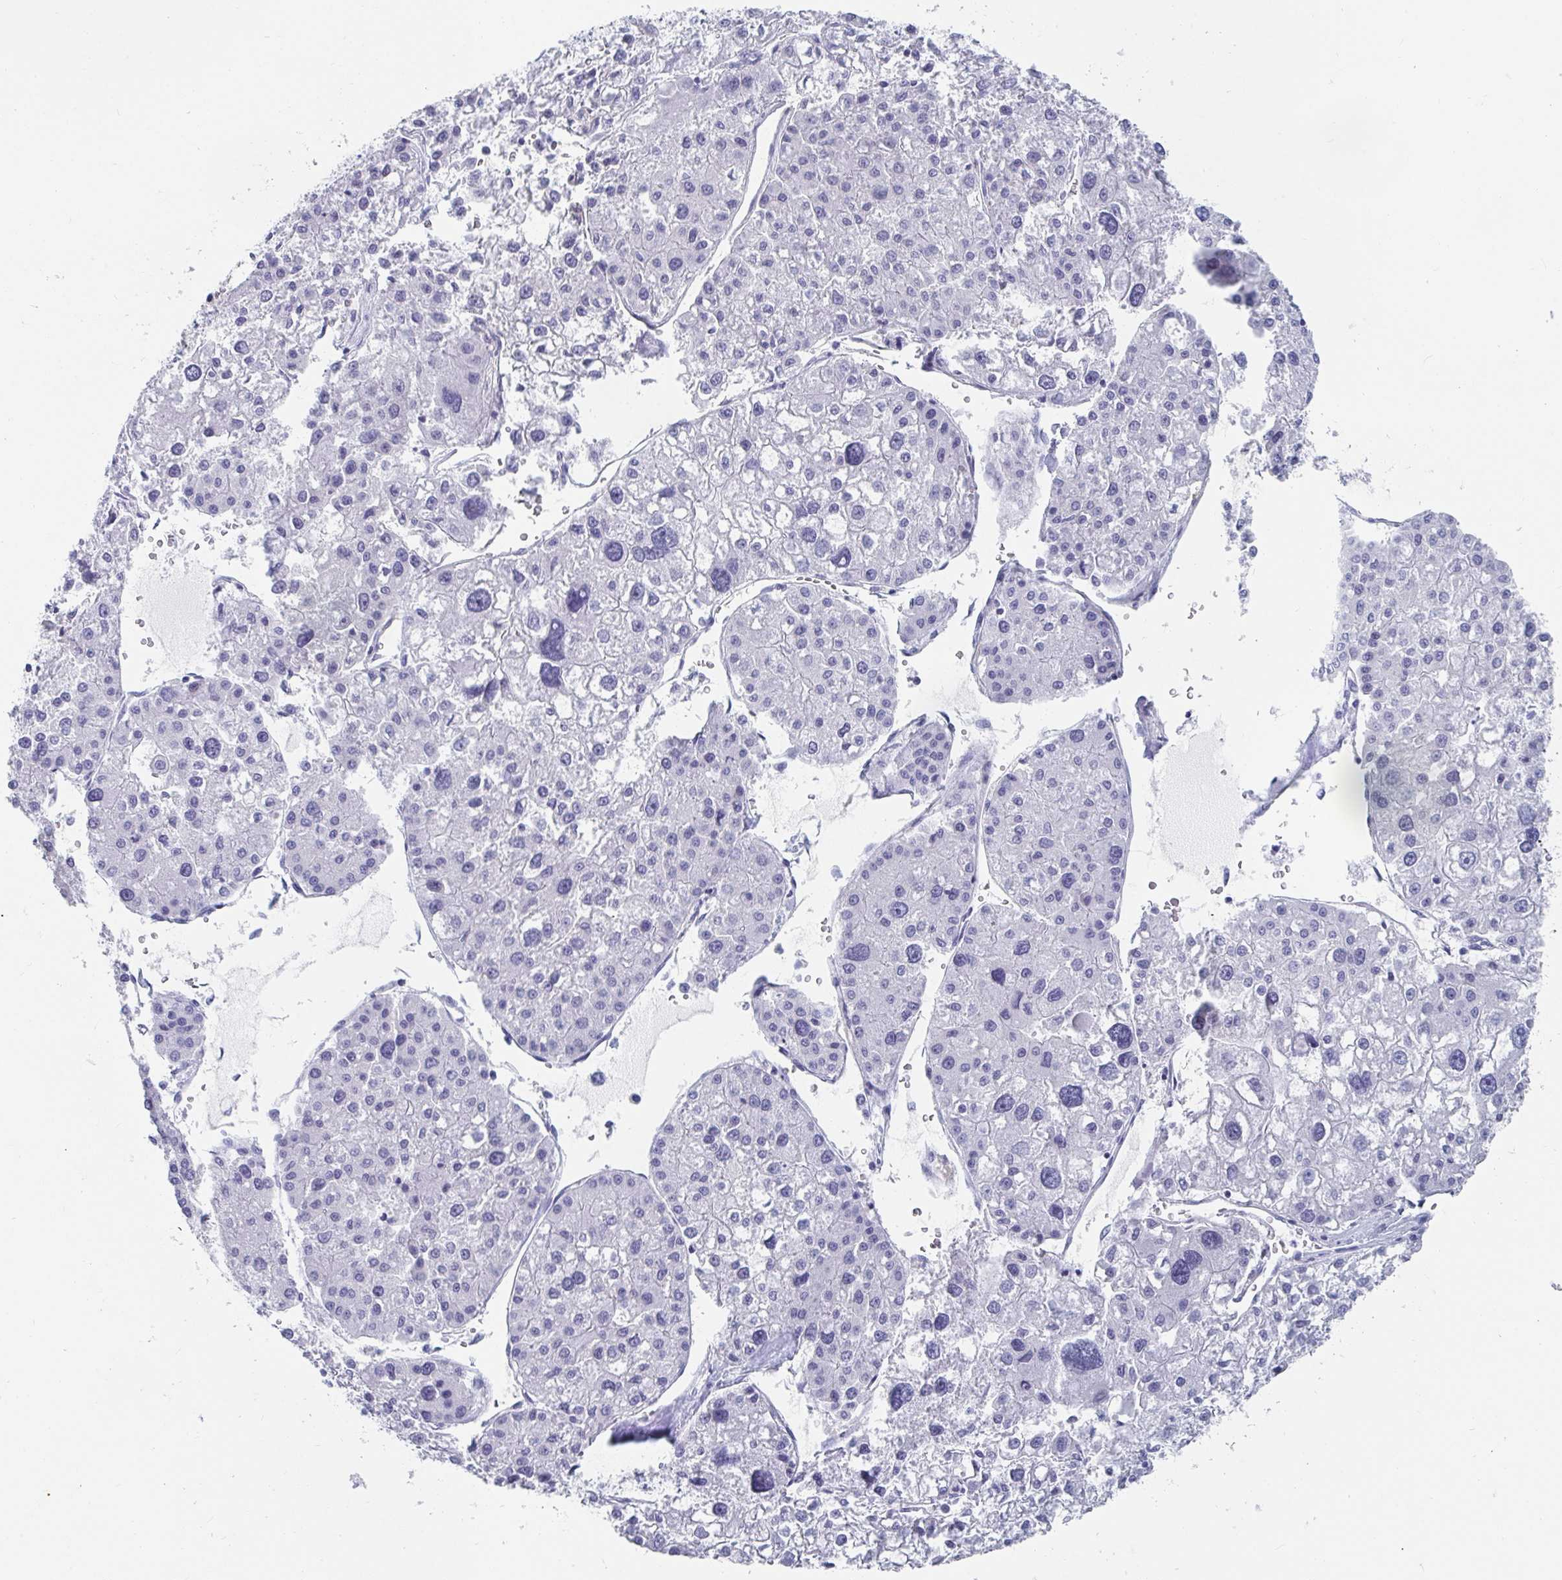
{"staining": {"intensity": "negative", "quantity": "none", "location": "none"}, "tissue": "liver cancer", "cell_type": "Tumor cells", "image_type": "cancer", "snomed": [{"axis": "morphology", "description": "Carcinoma, Hepatocellular, NOS"}, {"axis": "topography", "description": "Liver"}], "caption": "Hepatocellular carcinoma (liver) stained for a protein using IHC shows no expression tumor cells.", "gene": "ZFP82", "patient": {"sex": "male", "age": 73}}